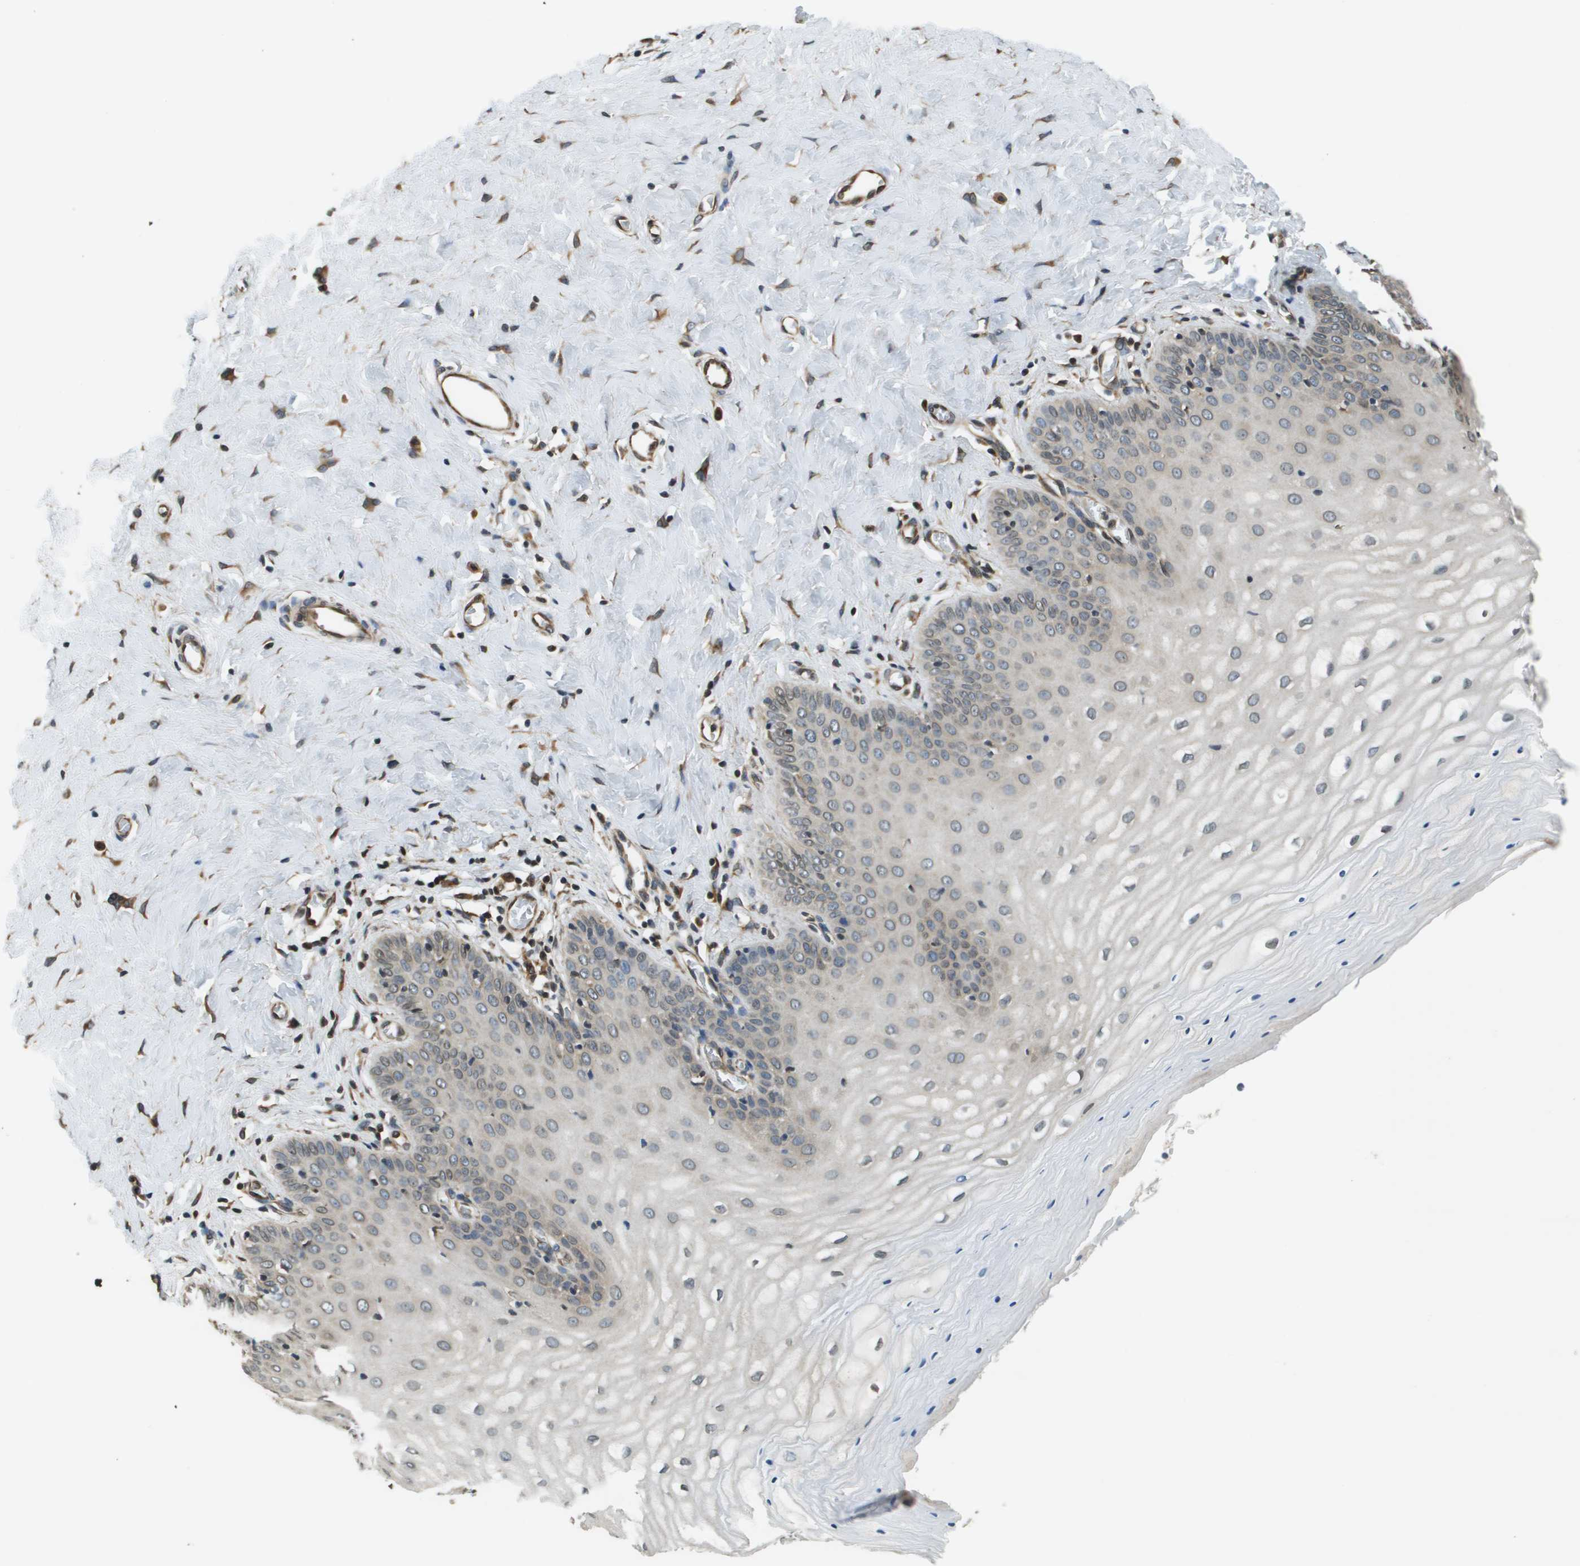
{"staining": {"intensity": "negative", "quantity": "none", "location": "none"}, "tissue": "cervix", "cell_type": "Squamous epithelial cells", "image_type": "normal", "snomed": [{"axis": "morphology", "description": "Normal tissue, NOS"}, {"axis": "topography", "description": "Cervix"}], "caption": "High magnification brightfield microscopy of normal cervix stained with DAB (brown) and counterstained with hematoxylin (blue): squamous epithelial cells show no significant staining. (DAB (3,3'-diaminobenzidine) immunohistochemistry visualized using brightfield microscopy, high magnification).", "gene": "SEC62", "patient": {"sex": "female", "age": 55}}